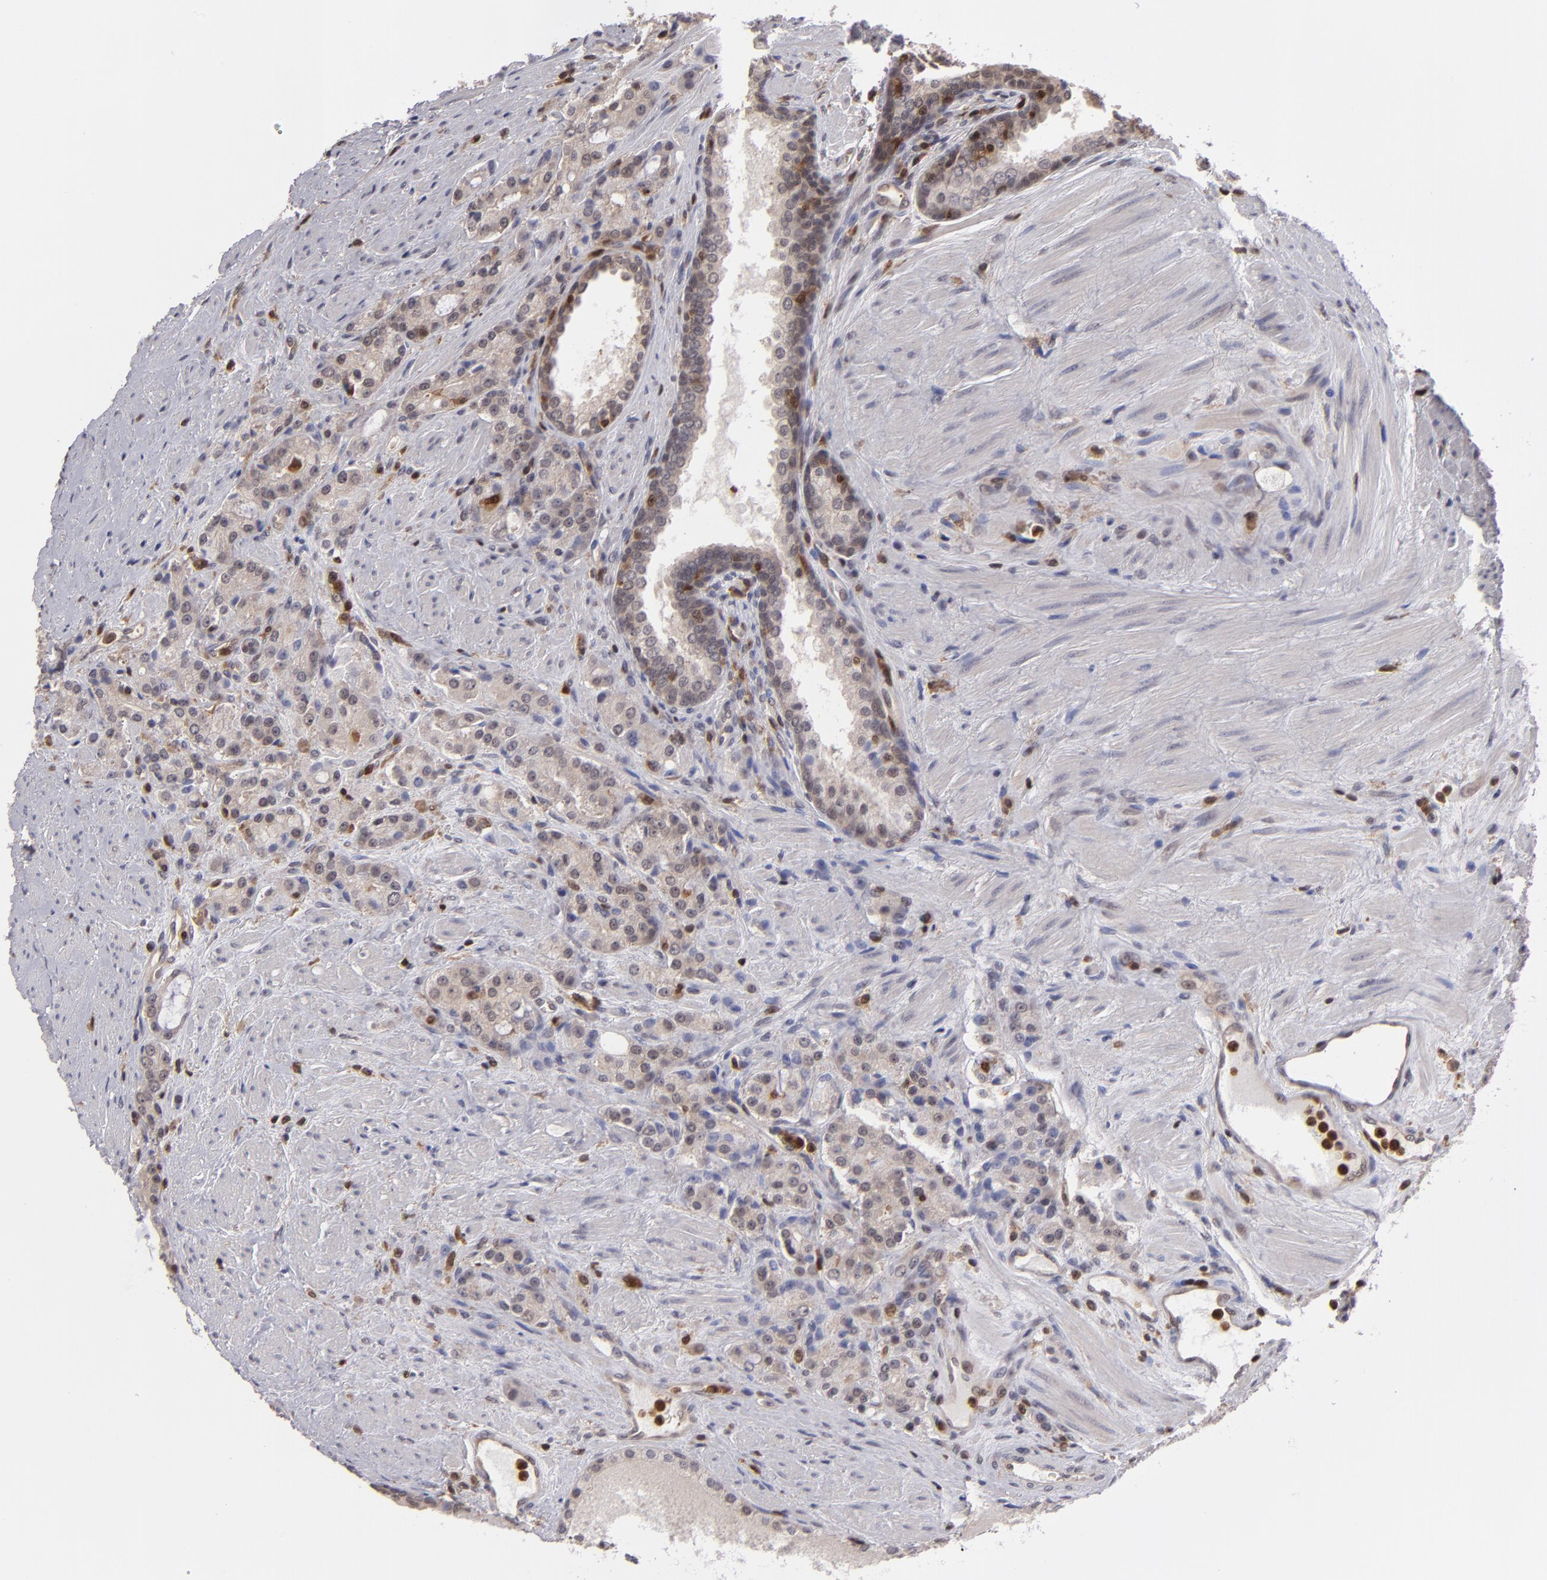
{"staining": {"intensity": "weak", "quantity": ">75%", "location": "cytoplasmic/membranous,nuclear"}, "tissue": "prostate cancer", "cell_type": "Tumor cells", "image_type": "cancer", "snomed": [{"axis": "morphology", "description": "Adenocarcinoma, Medium grade"}, {"axis": "topography", "description": "Prostate"}], "caption": "This is a photomicrograph of immunohistochemistry staining of prostate cancer, which shows weak expression in the cytoplasmic/membranous and nuclear of tumor cells.", "gene": "GRB2", "patient": {"sex": "male", "age": 72}}